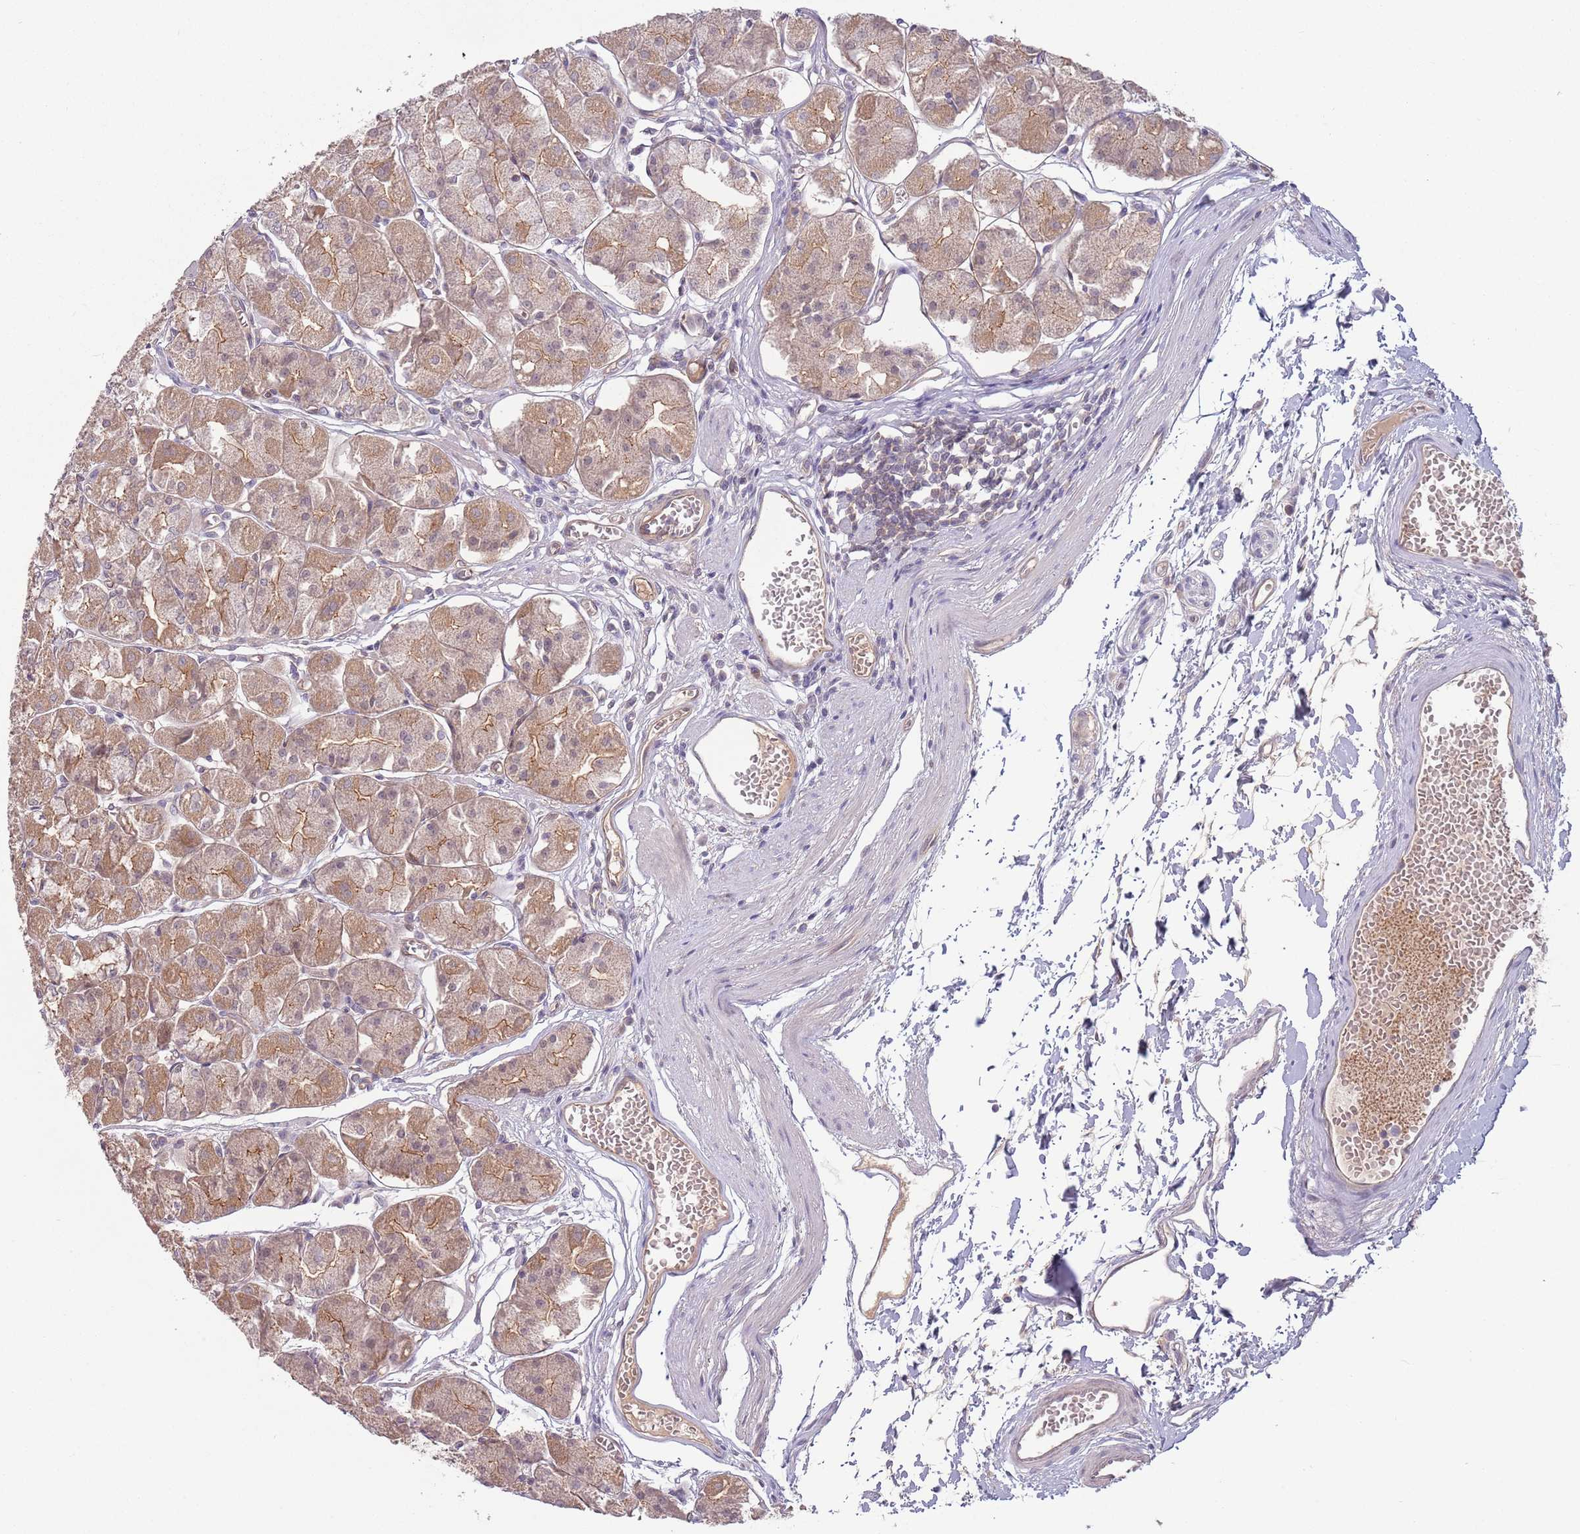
{"staining": {"intensity": "moderate", "quantity": ">75%", "location": "cytoplasmic/membranous"}, "tissue": "stomach", "cell_type": "Glandular cells", "image_type": "normal", "snomed": [{"axis": "morphology", "description": "Normal tissue, NOS"}, {"axis": "topography", "description": "Stomach"}], "caption": "Moderate cytoplasmic/membranous protein staining is seen in approximately >75% of glandular cells in stomach. The protein is stained brown, and the nuclei are stained in blue (DAB (3,3'-diaminobenzidine) IHC with brightfield microscopy, high magnification).", "gene": "SAV1", "patient": {"sex": "male", "age": 55}}